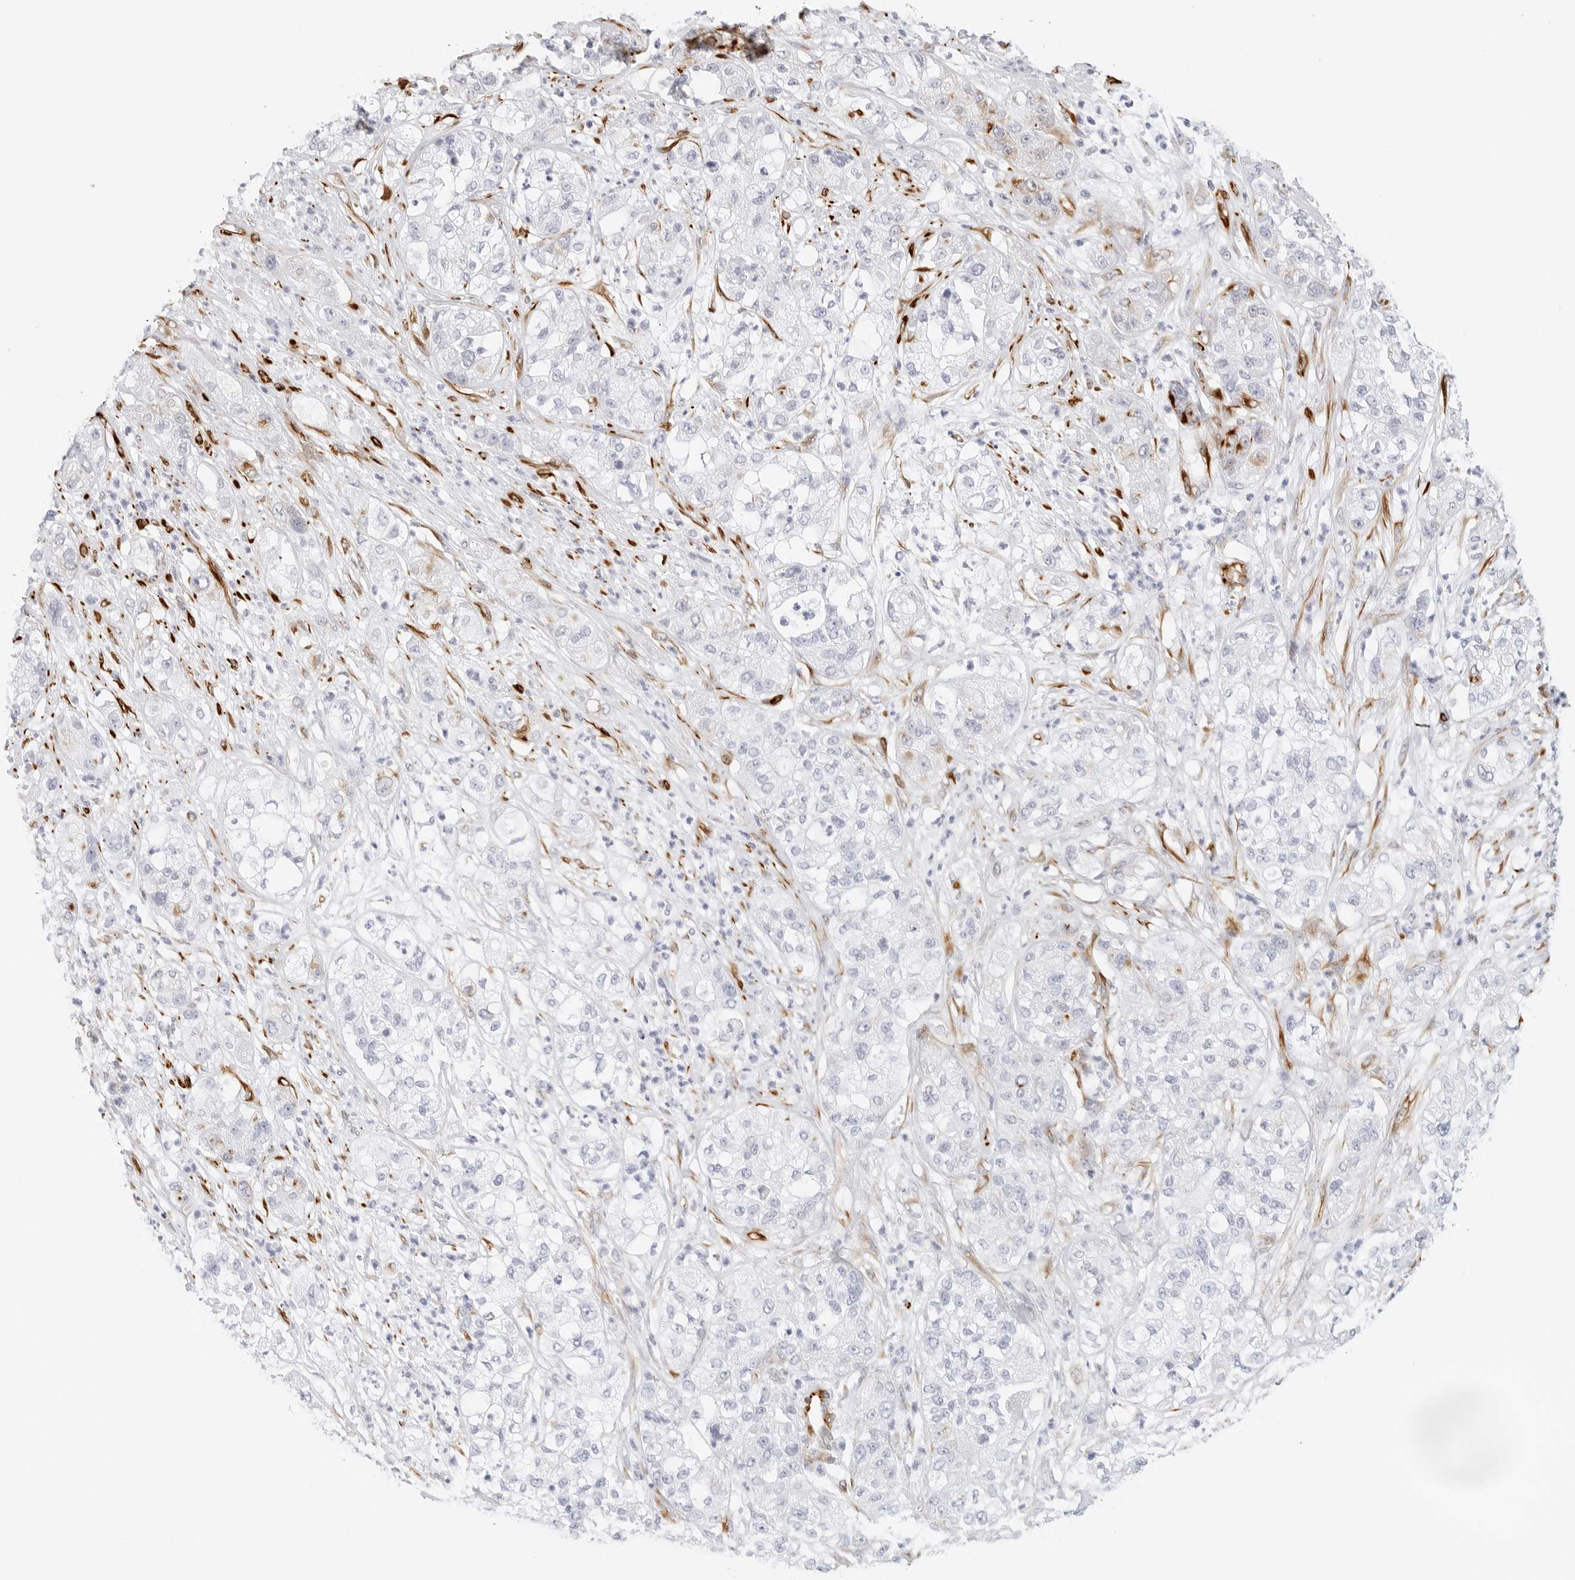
{"staining": {"intensity": "negative", "quantity": "none", "location": "none"}, "tissue": "pancreatic cancer", "cell_type": "Tumor cells", "image_type": "cancer", "snomed": [{"axis": "morphology", "description": "Adenocarcinoma, NOS"}, {"axis": "topography", "description": "Pancreas"}], "caption": "An immunohistochemistry (IHC) image of pancreatic adenocarcinoma is shown. There is no staining in tumor cells of pancreatic adenocarcinoma. (DAB (3,3'-diaminobenzidine) IHC visualized using brightfield microscopy, high magnification).", "gene": "NES", "patient": {"sex": "female", "age": 78}}